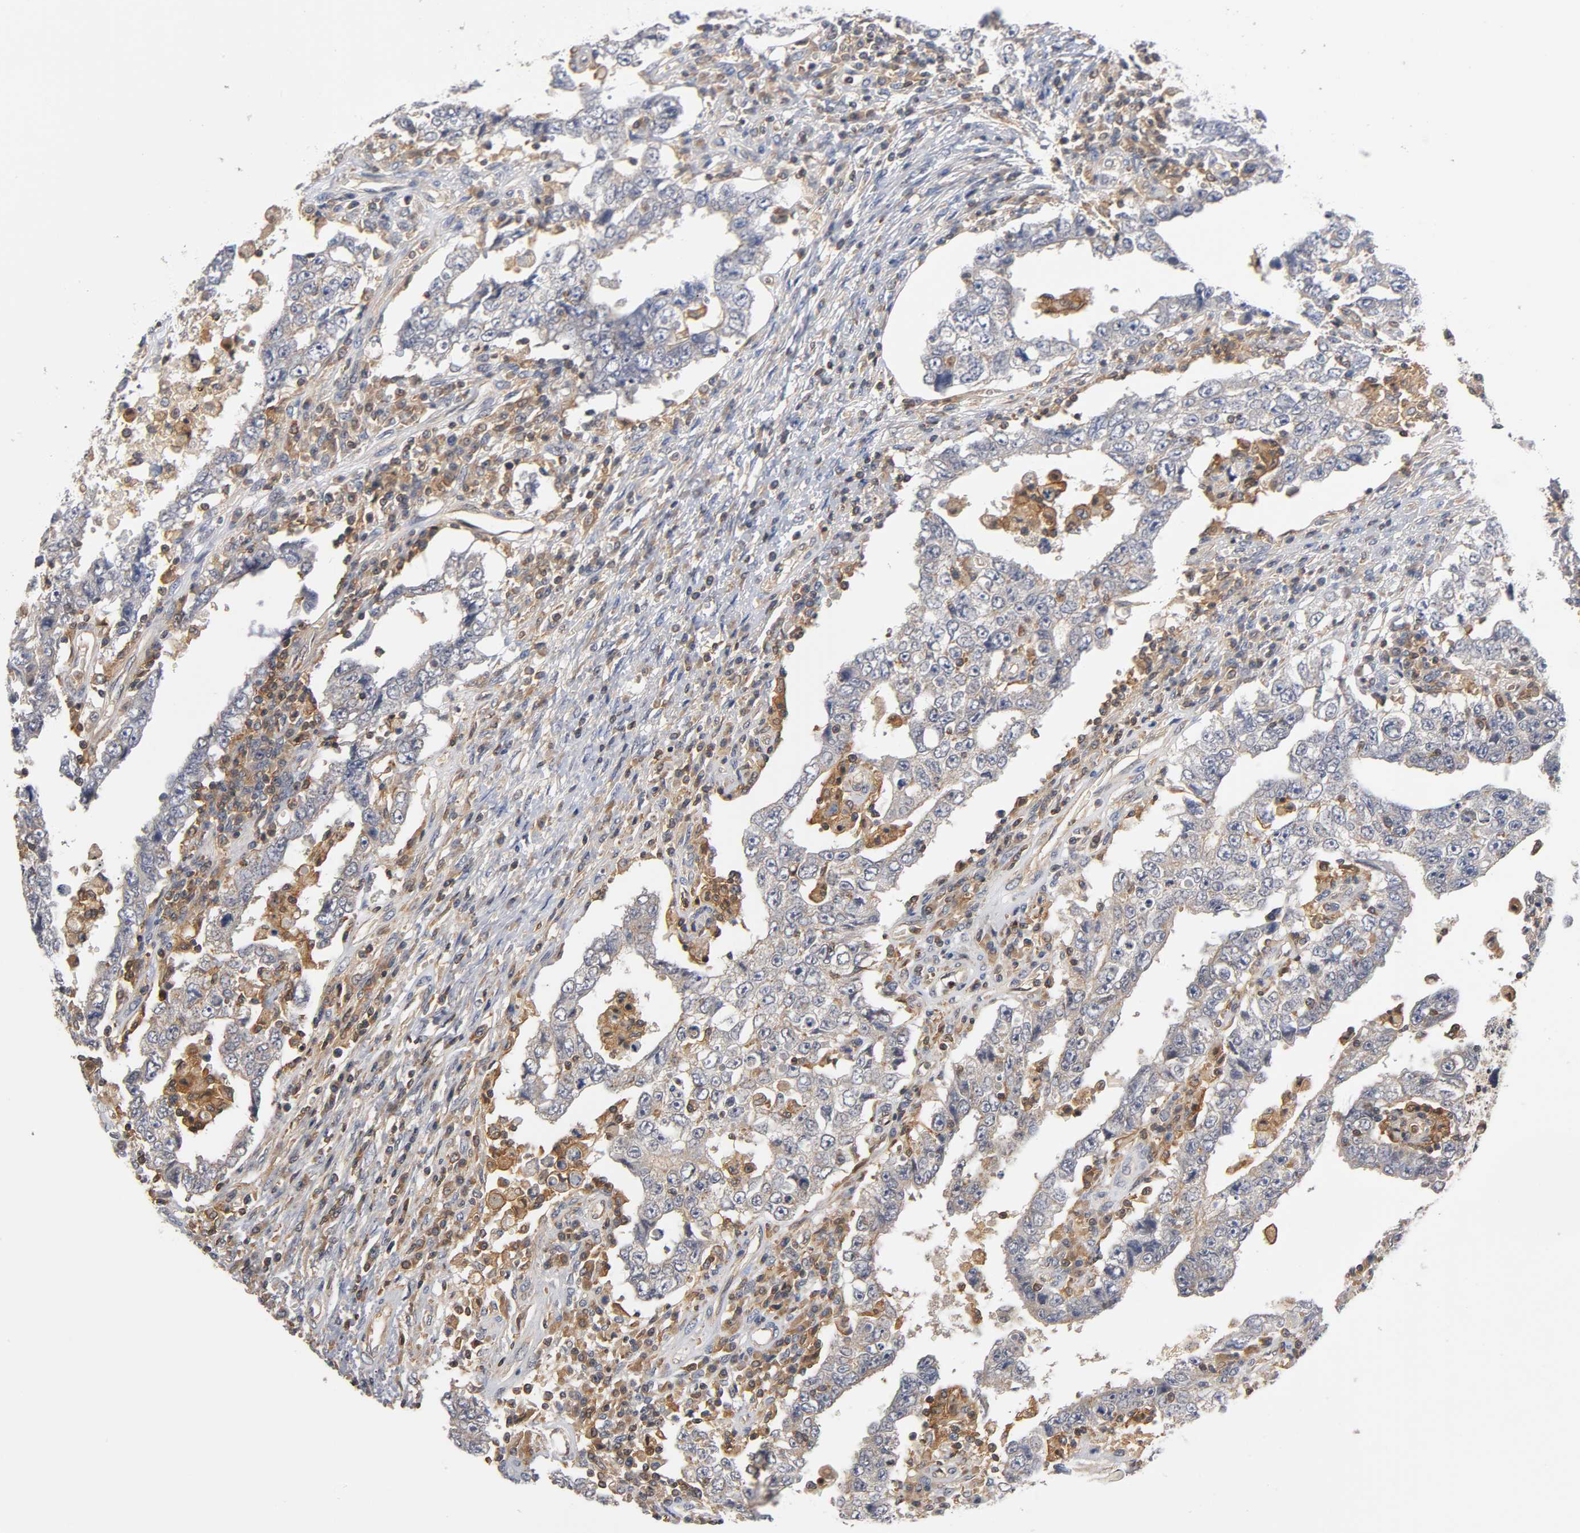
{"staining": {"intensity": "weak", "quantity": "25%-75%", "location": "cytoplasmic/membranous"}, "tissue": "testis cancer", "cell_type": "Tumor cells", "image_type": "cancer", "snomed": [{"axis": "morphology", "description": "Carcinoma, Embryonal, NOS"}, {"axis": "topography", "description": "Testis"}], "caption": "Testis cancer stained with a brown dye shows weak cytoplasmic/membranous positive positivity in about 25%-75% of tumor cells.", "gene": "ACTR2", "patient": {"sex": "male", "age": 26}}